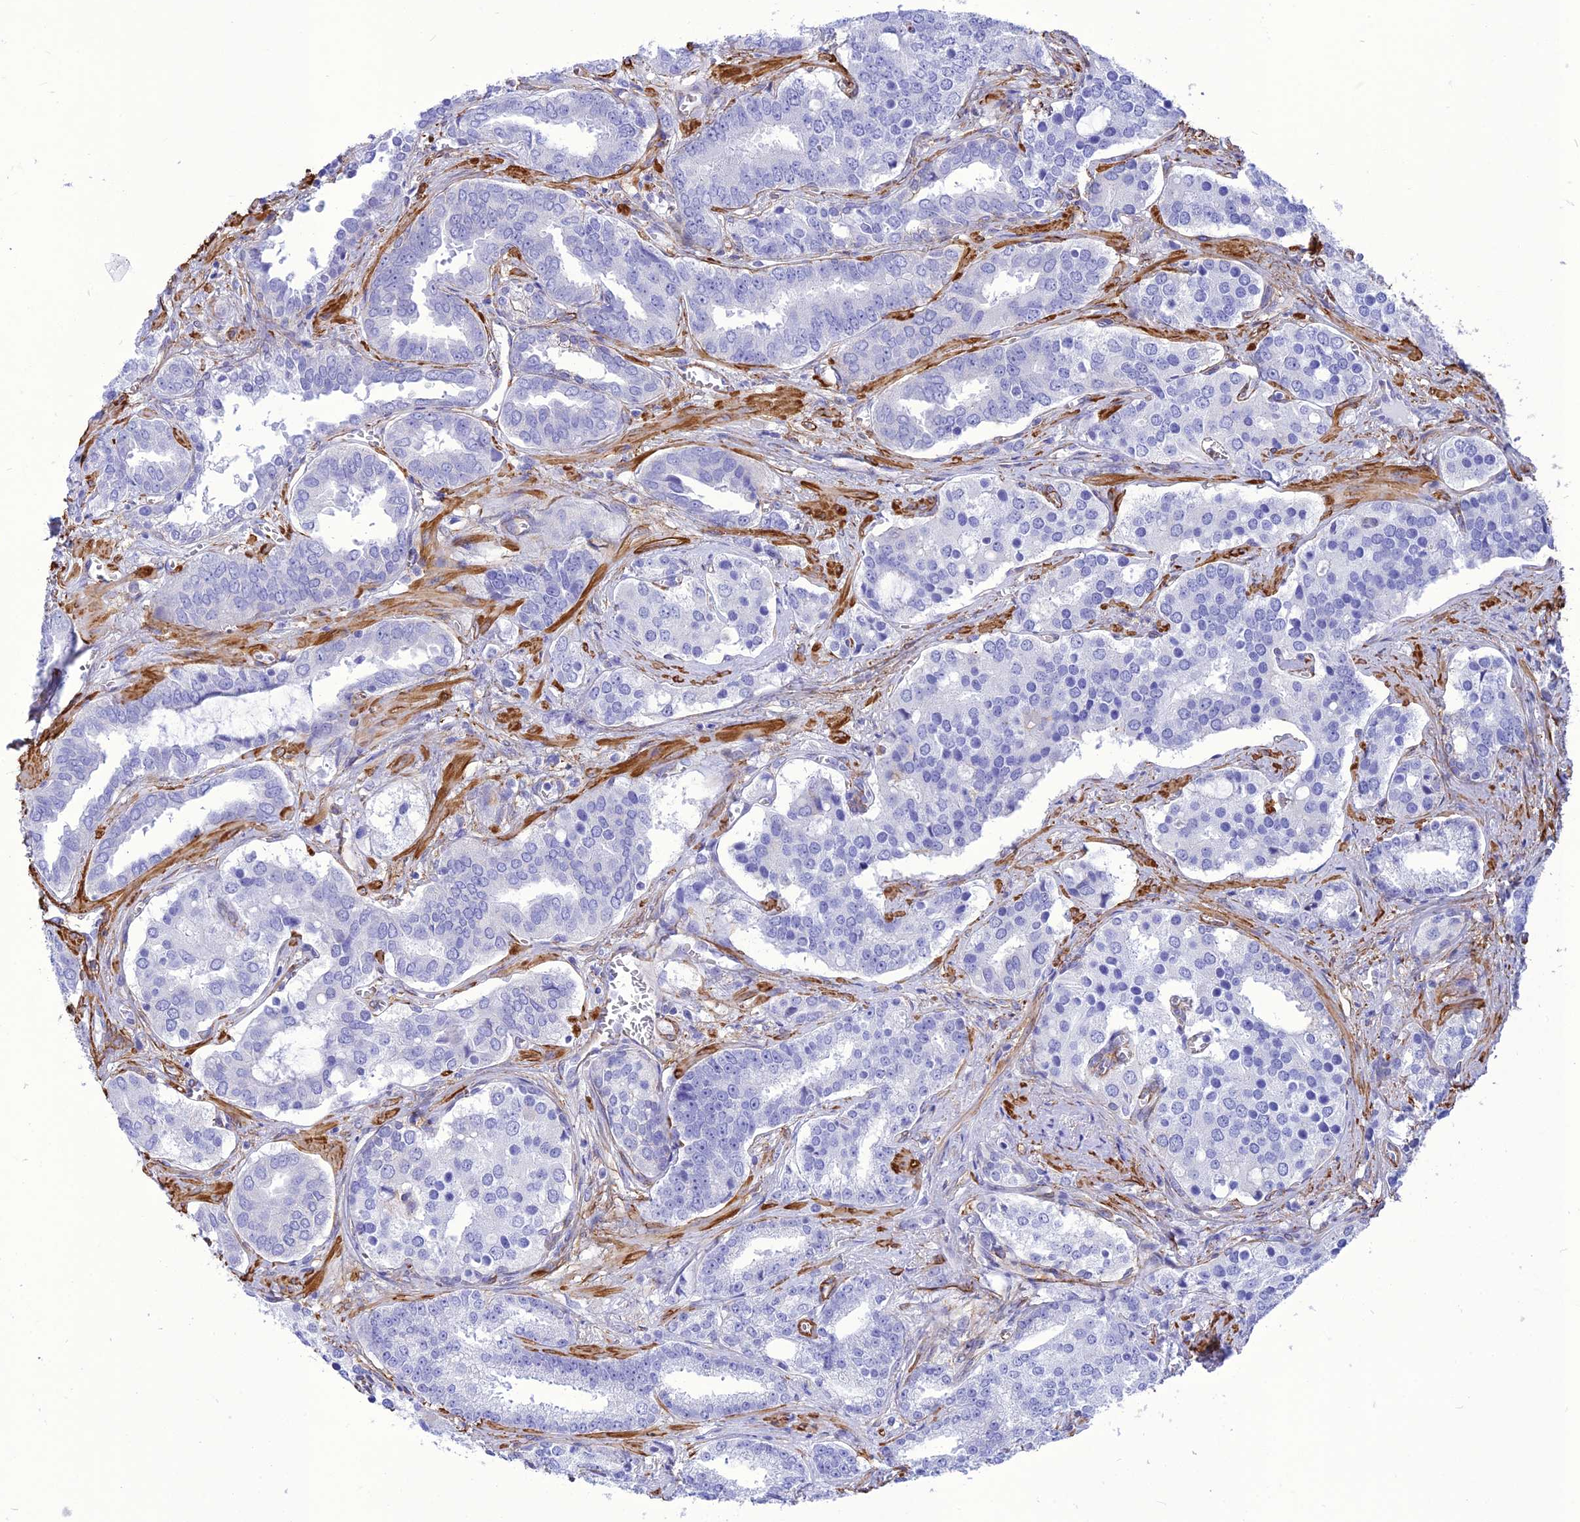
{"staining": {"intensity": "negative", "quantity": "none", "location": "none"}, "tissue": "prostate cancer", "cell_type": "Tumor cells", "image_type": "cancer", "snomed": [{"axis": "morphology", "description": "Adenocarcinoma, High grade"}, {"axis": "topography", "description": "Prostate"}], "caption": "DAB (3,3'-diaminobenzidine) immunohistochemical staining of human adenocarcinoma (high-grade) (prostate) exhibits no significant positivity in tumor cells. Nuclei are stained in blue.", "gene": "NKD1", "patient": {"sex": "male", "age": 67}}